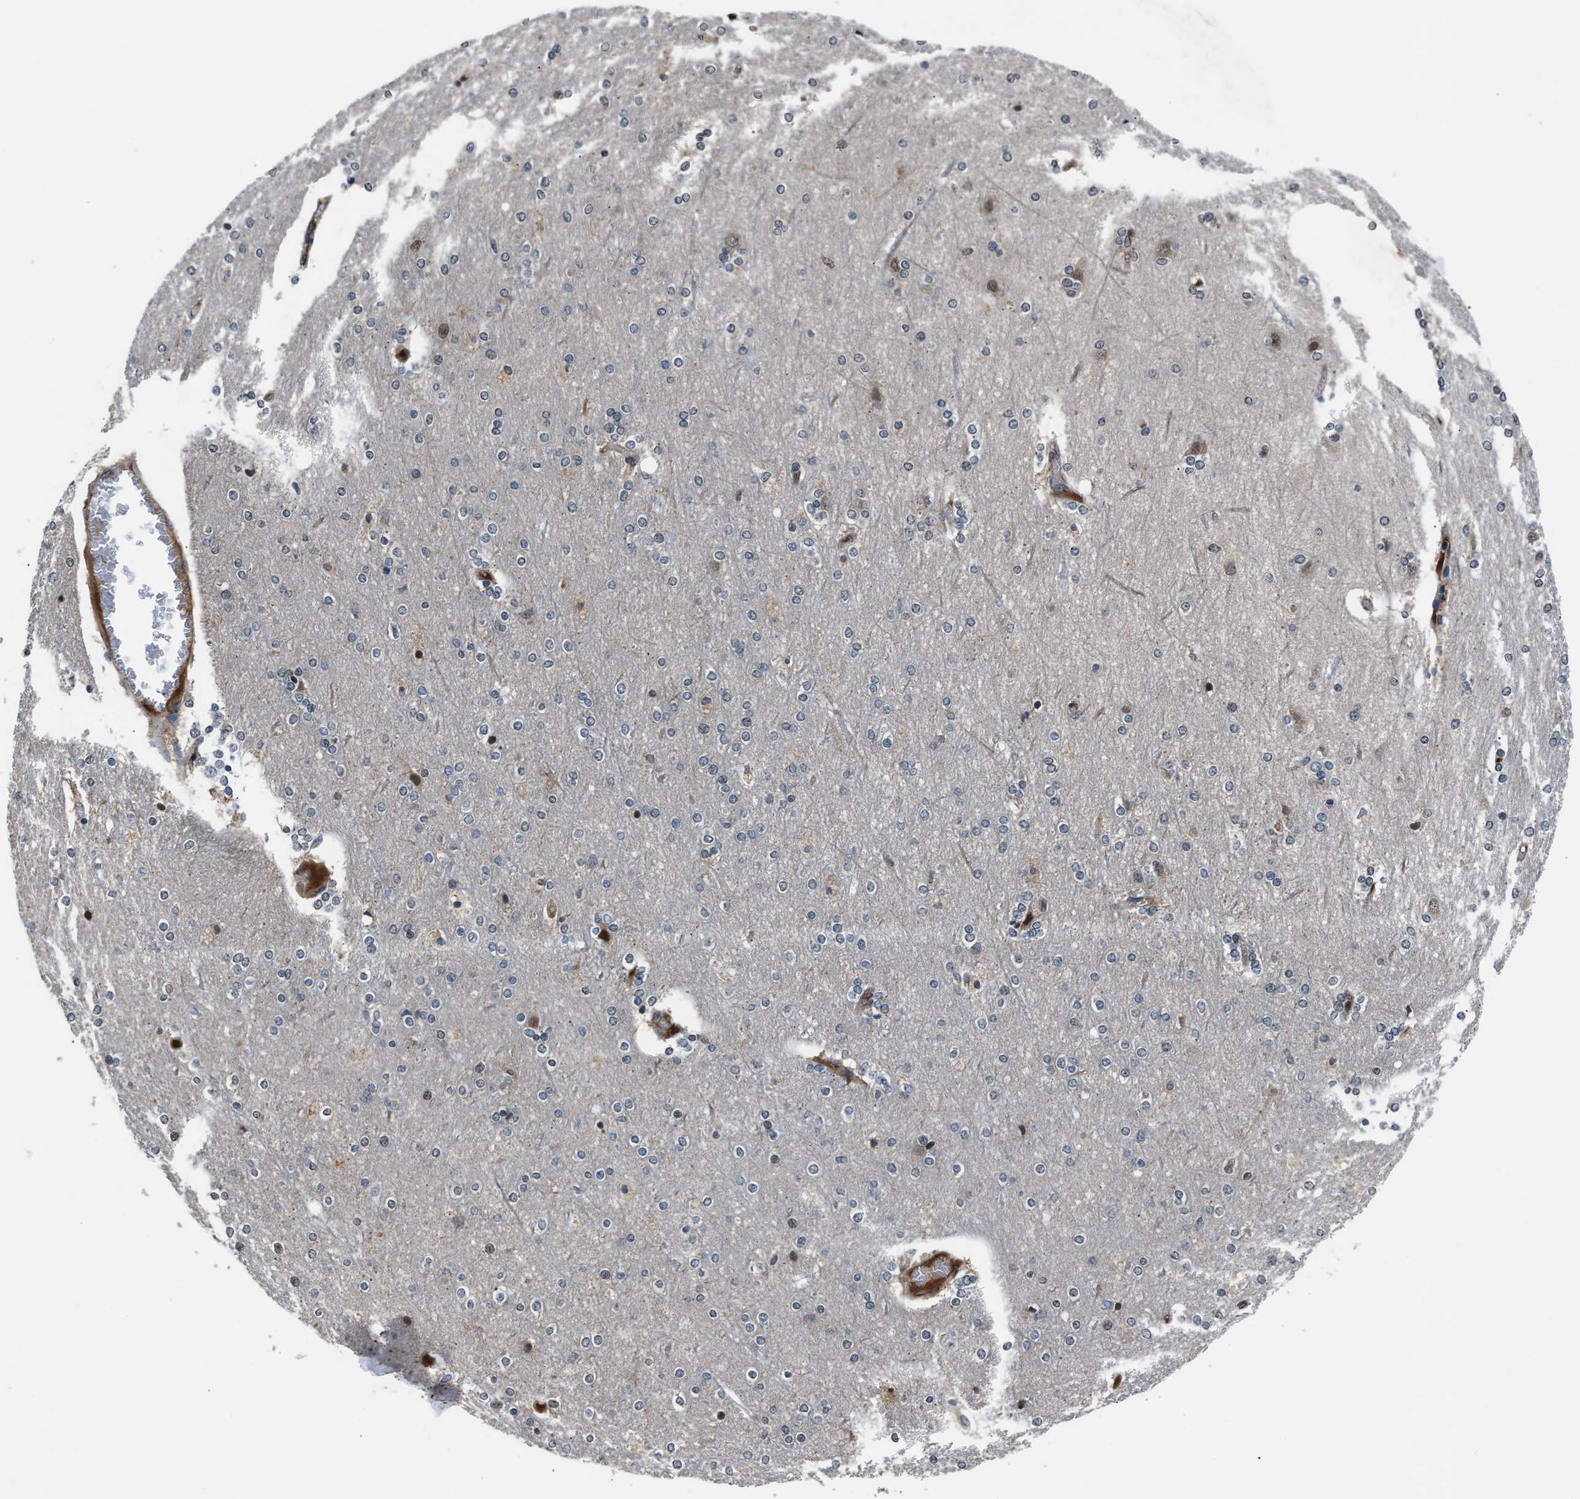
{"staining": {"intensity": "negative", "quantity": "none", "location": "none"}, "tissue": "cerebral cortex", "cell_type": "Endothelial cells", "image_type": "normal", "snomed": [{"axis": "morphology", "description": "Normal tissue, NOS"}, {"axis": "topography", "description": "Cerebral cortex"}], "caption": "Immunohistochemical staining of benign human cerebral cortex shows no significant staining in endothelial cells.", "gene": "TP53I3", "patient": {"sex": "female", "age": 54}}